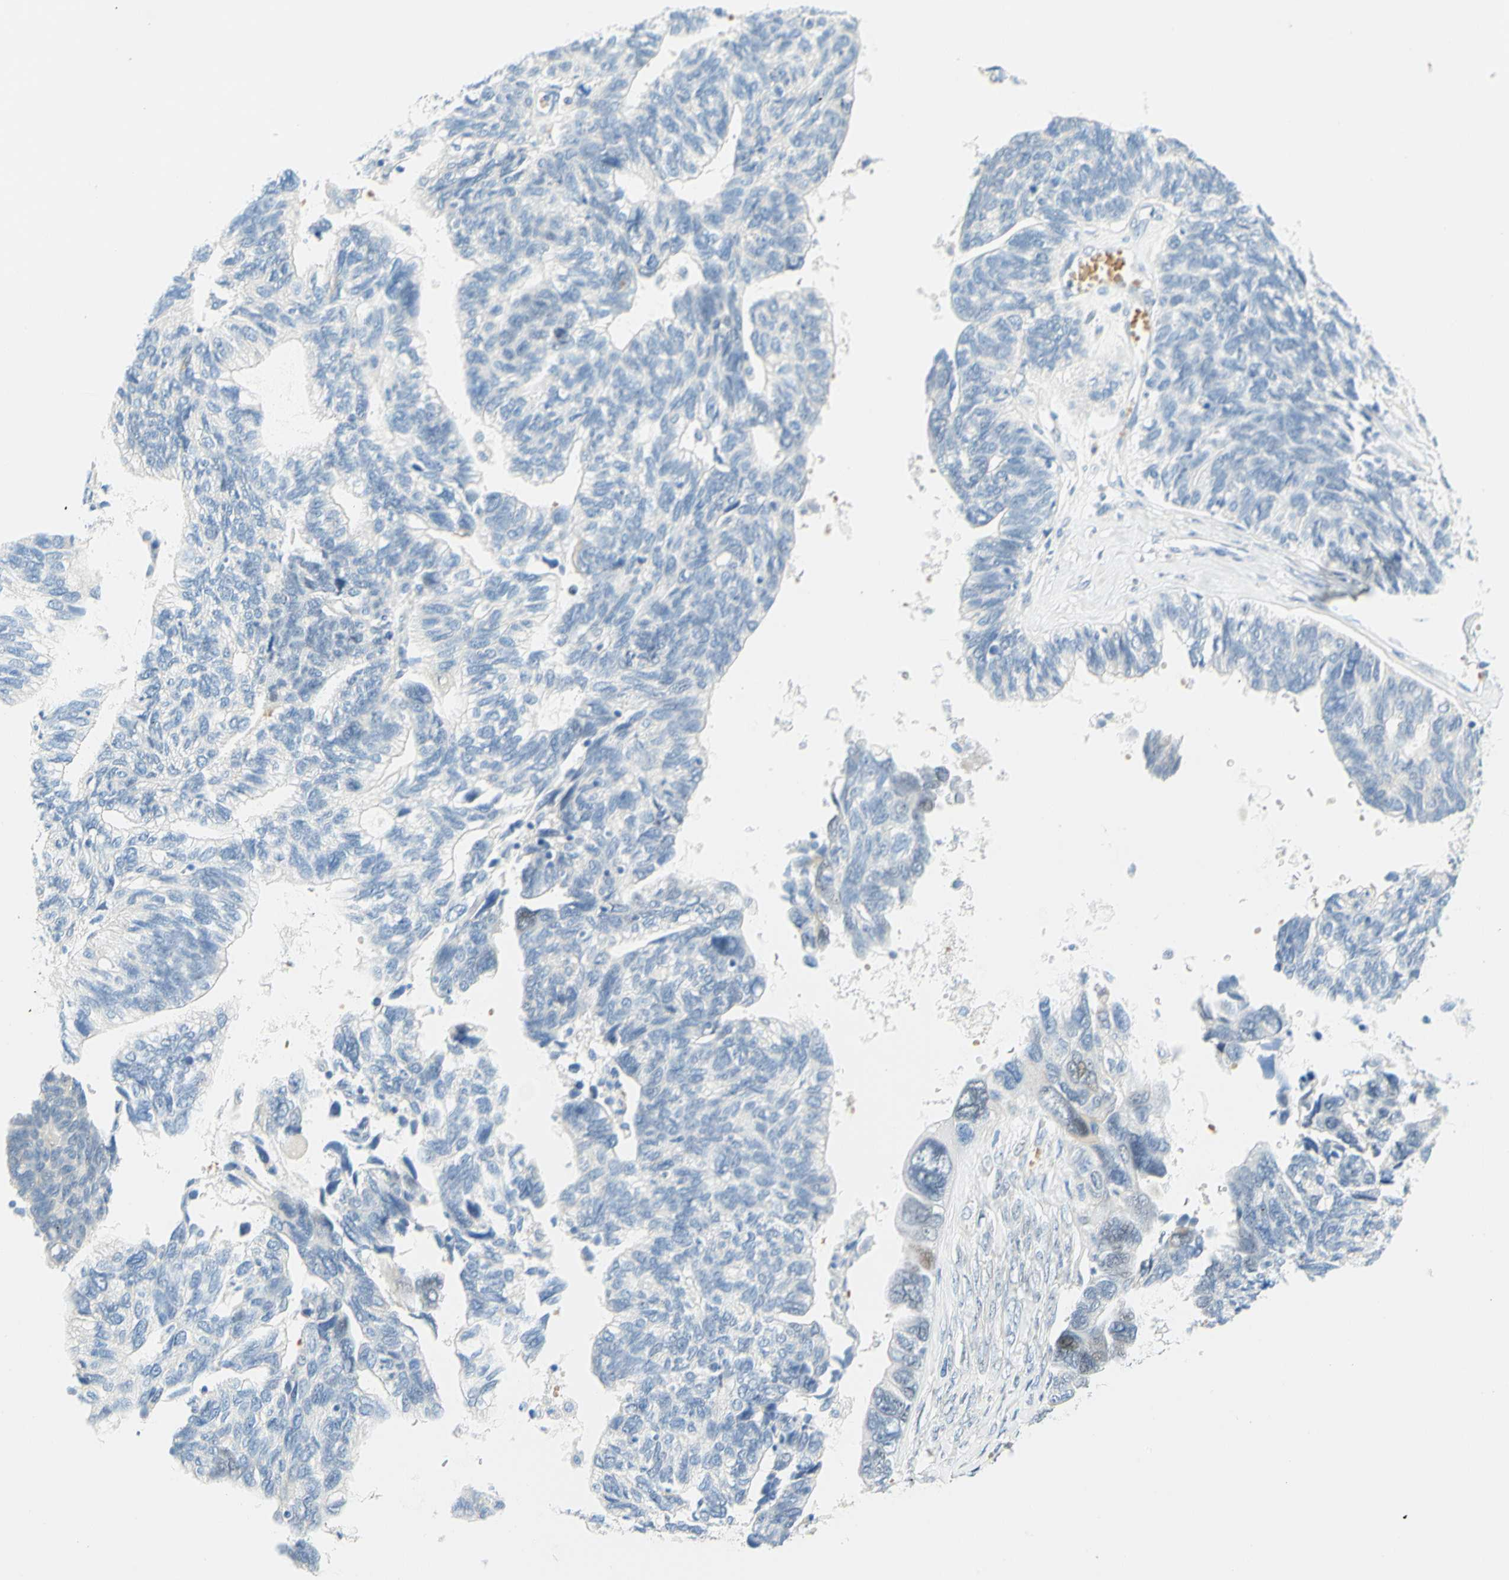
{"staining": {"intensity": "negative", "quantity": "none", "location": "none"}, "tissue": "ovarian cancer", "cell_type": "Tumor cells", "image_type": "cancer", "snomed": [{"axis": "morphology", "description": "Cystadenocarcinoma, serous, NOS"}, {"axis": "topography", "description": "Ovary"}], "caption": "Tumor cells show no significant expression in ovarian cancer.", "gene": "ENTREP2", "patient": {"sex": "female", "age": 79}}